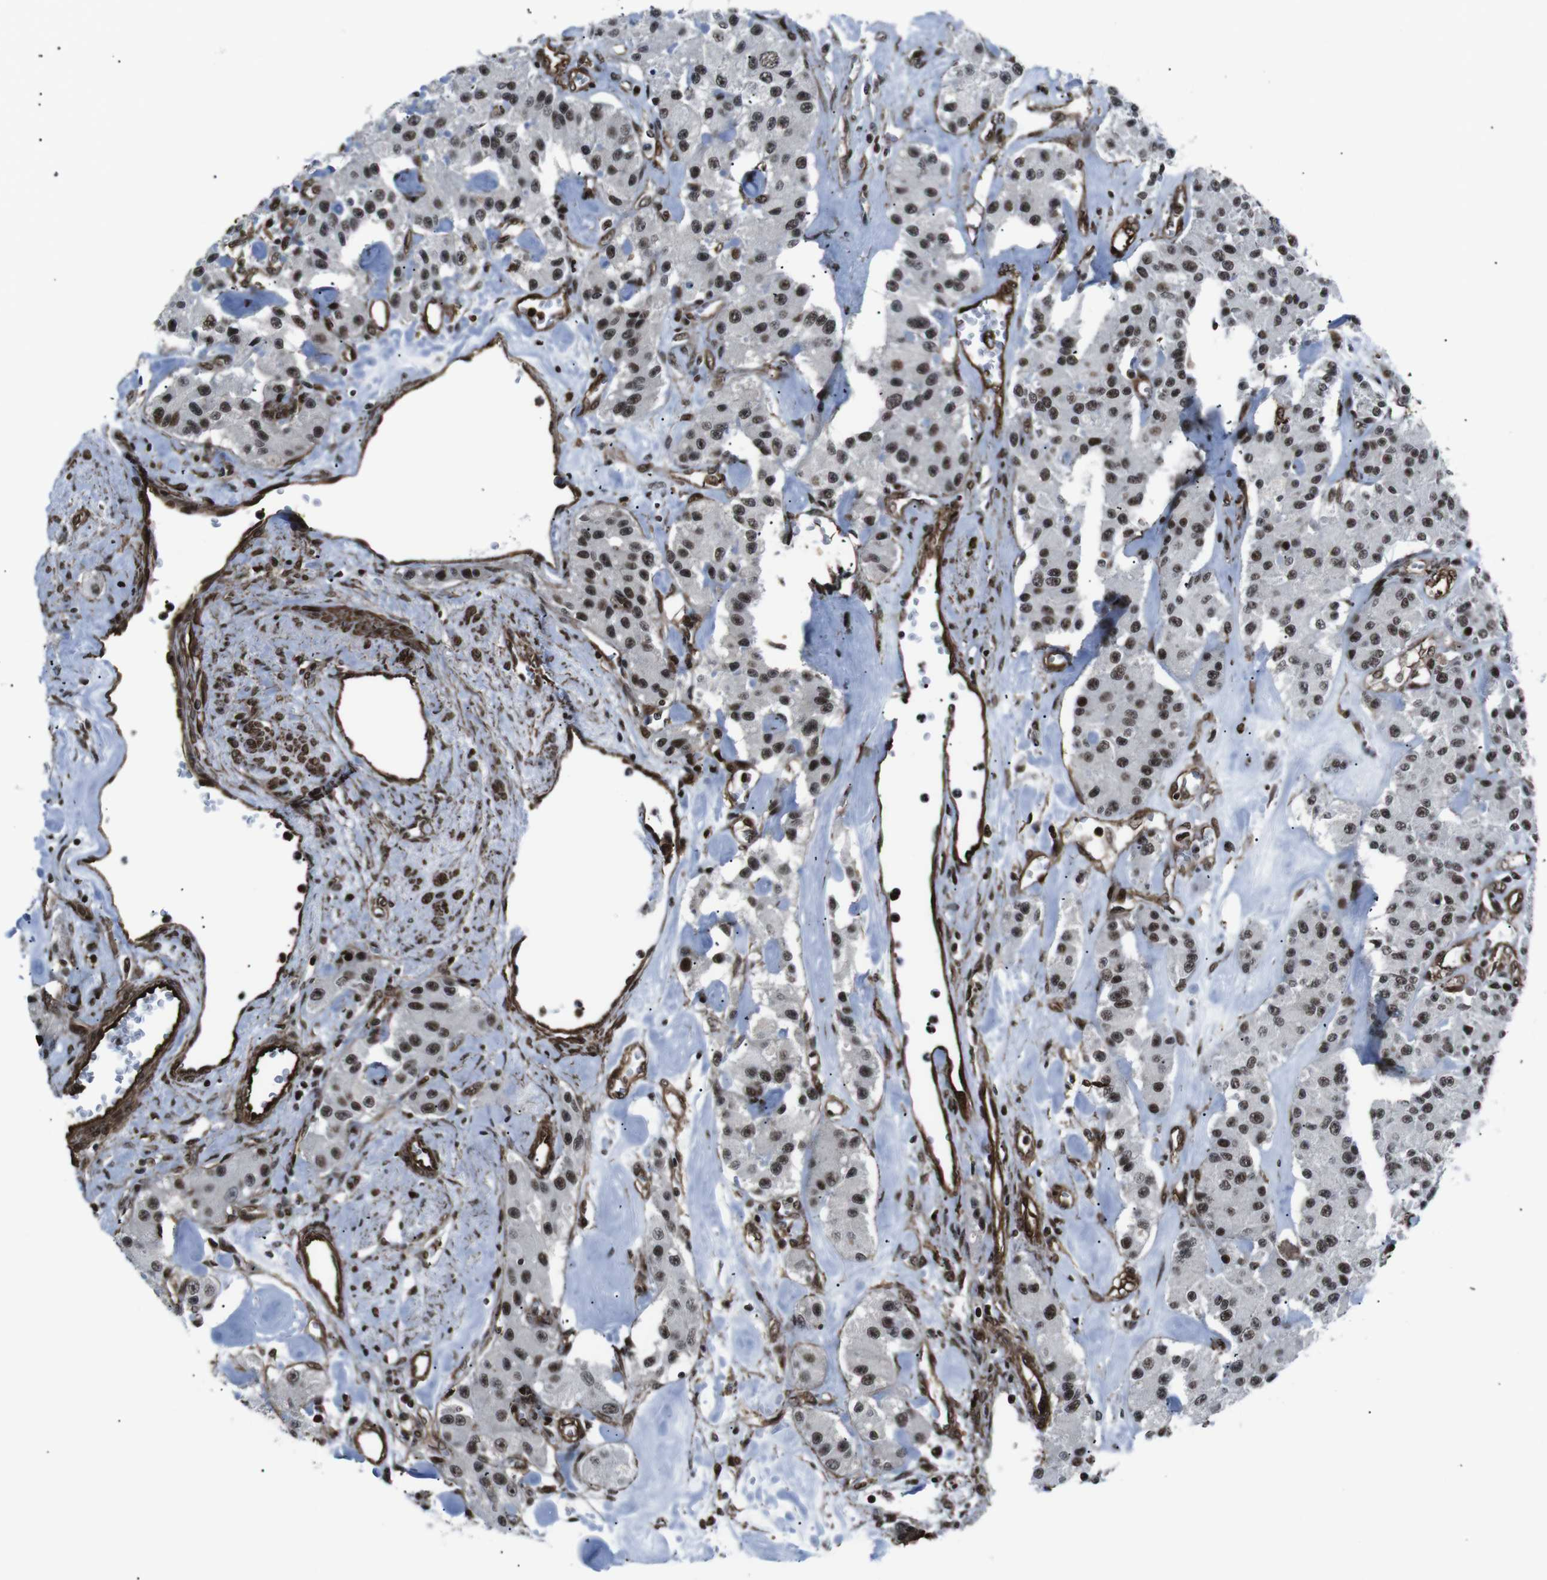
{"staining": {"intensity": "moderate", "quantity": ">75%", "location": "nuclear"}, "tissue": "carcinoid", "cell_type": "Tumor cells", "image_type": "cancer", "snomed": [{"axis": "morphology", "description": "Carcinoid, malignant, NOS"}, {"axis": "topography", "description": "Pancreas"}], "caption": "Carcinoid stained for a protein (brown) reveals moderate nuclear positive expression in about >75% of tumor cells.", "gene": "HNRNPU", "patient": {"sex": "male", "age": 41}}